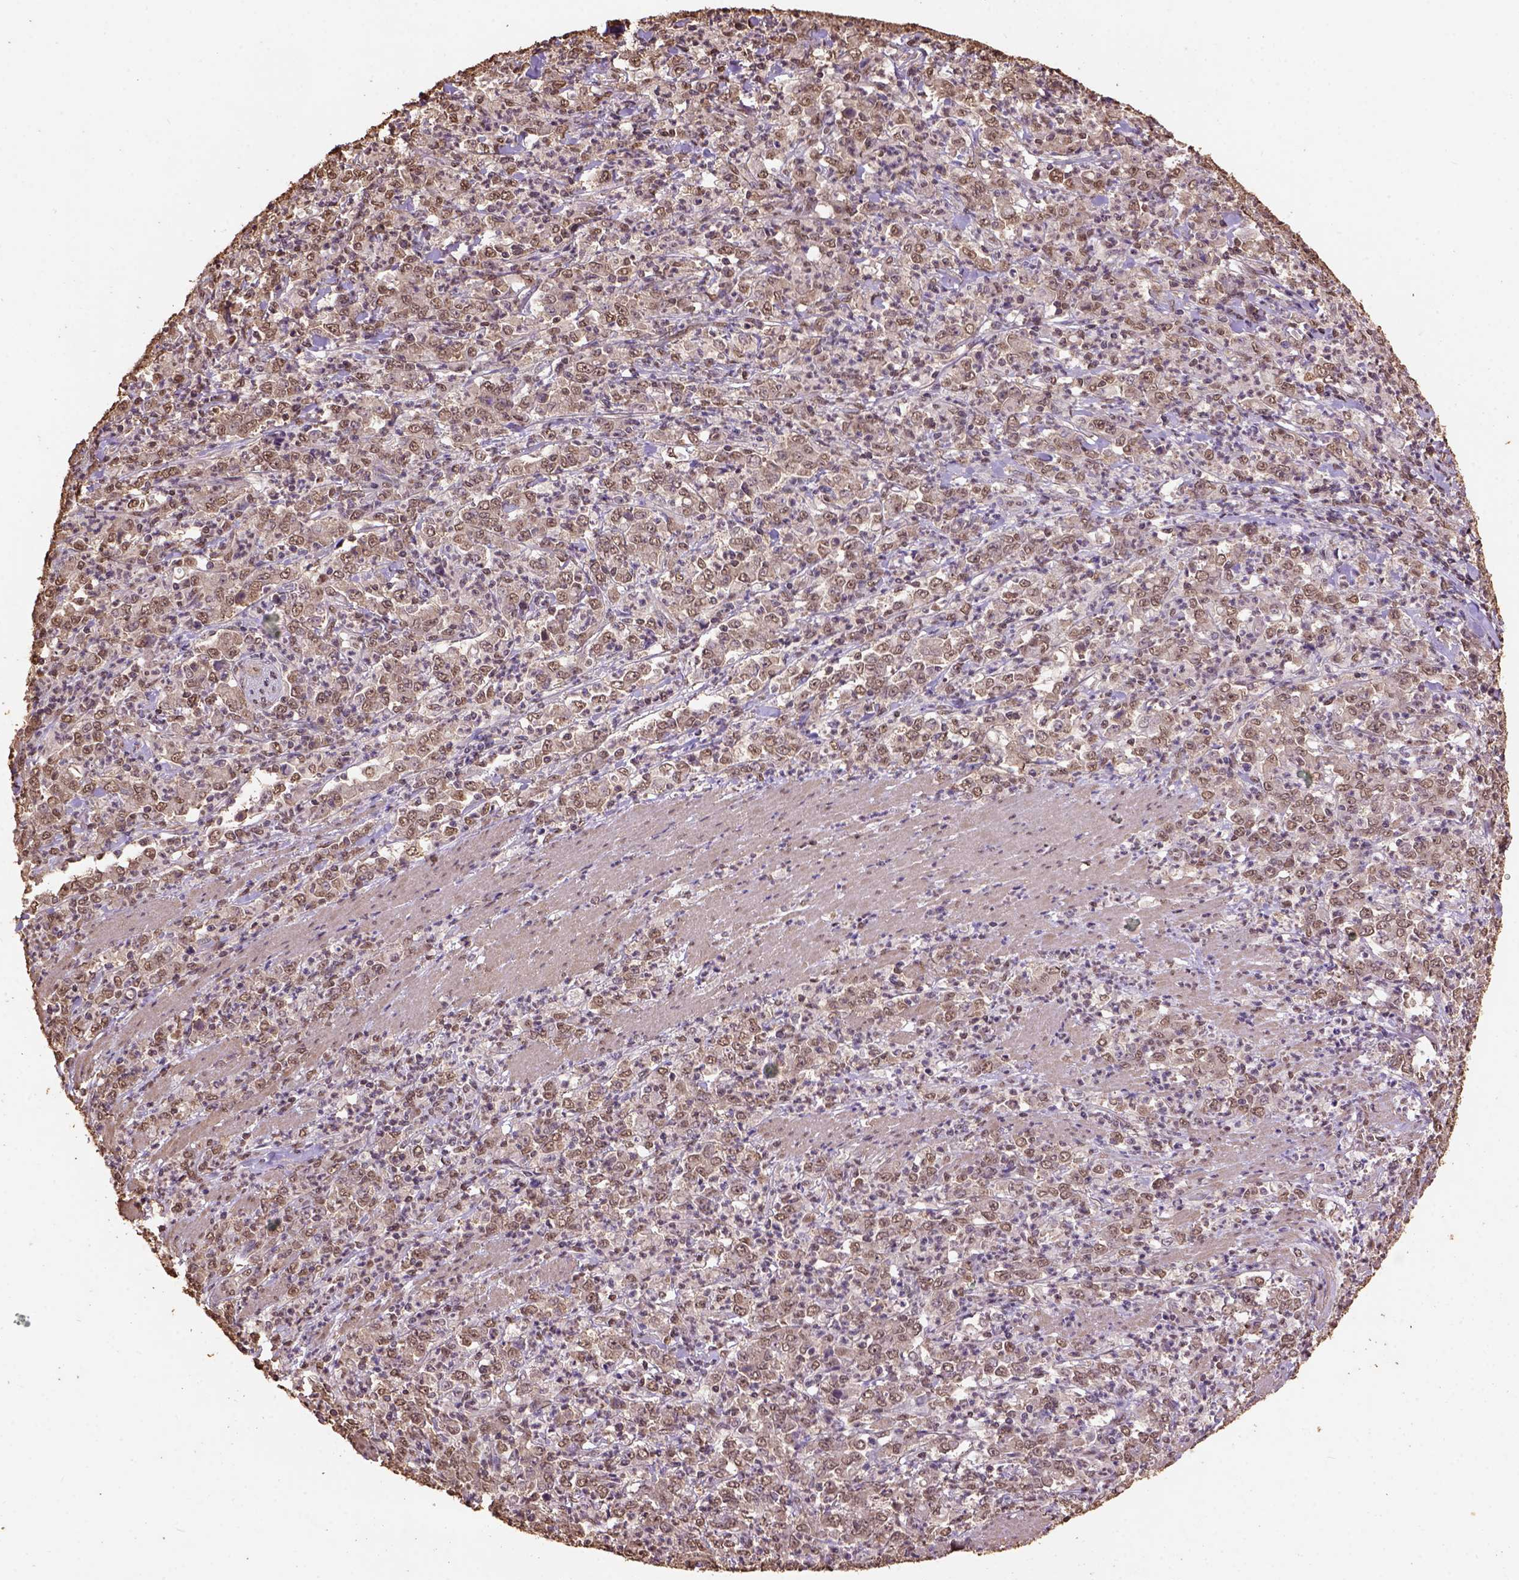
{"staining": {"intensity": "moderate", "quantity": ">75%", "location": "nuclear"}, "tissue": "stomach cancer", "cell_type": "Tumor cells", "image_type": "cancer", "snomed": [{"axis": "morphology", "description": "Adenocarcinoma, NOS"}, {"axis": "topography", "description": "Stomach, lower"}], "caption": "This photomicrograph exhibits immunohistochemistry (IHC) staining of stomach cancer (adenocarcinoma), with medium moderate nuclear expression in about >75% of tumor cells.", "gene": "CSTF2T", "patient": {"sex": "female", "age": 71}}